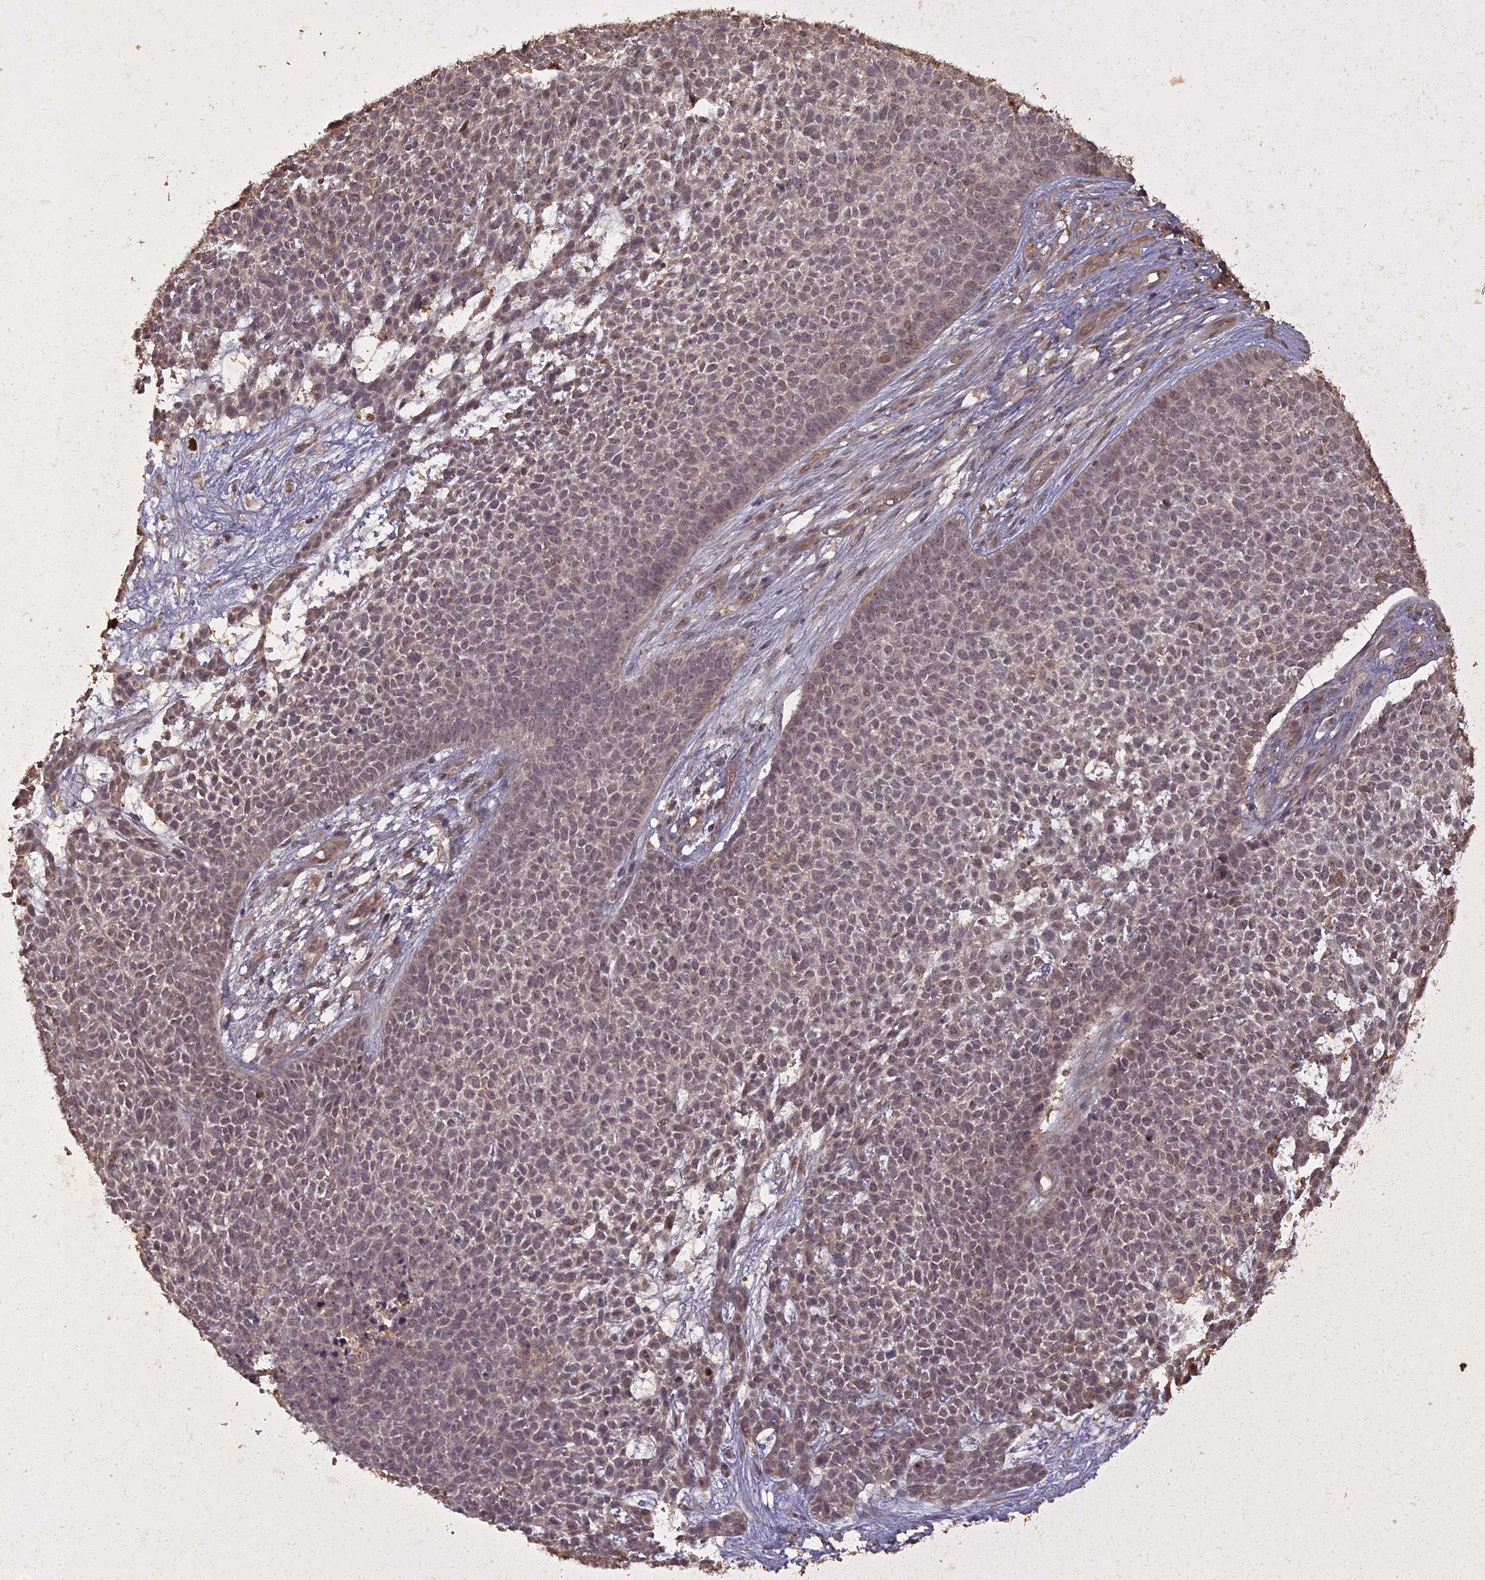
{"staining": {"intensity": "weak", "quantity": "<25%", "location": "cytoplasmic/membranous,nuclear"}, "tissue": "skin cancer", "cell_type": "Tumor cells", "image_type": "cancer", "snomed": [{"axis": "morphology", "description": "Basal cell carcinoma"}, {"axis": "topography", "description": "Skin"}], "caption": "Skin cancer (basal cell carcinoma) was stained to show a protein in brown. There is no significant staining in tumor cells.", "gene": "LIN37", "patient": {"sex": "female", "age": 84}}